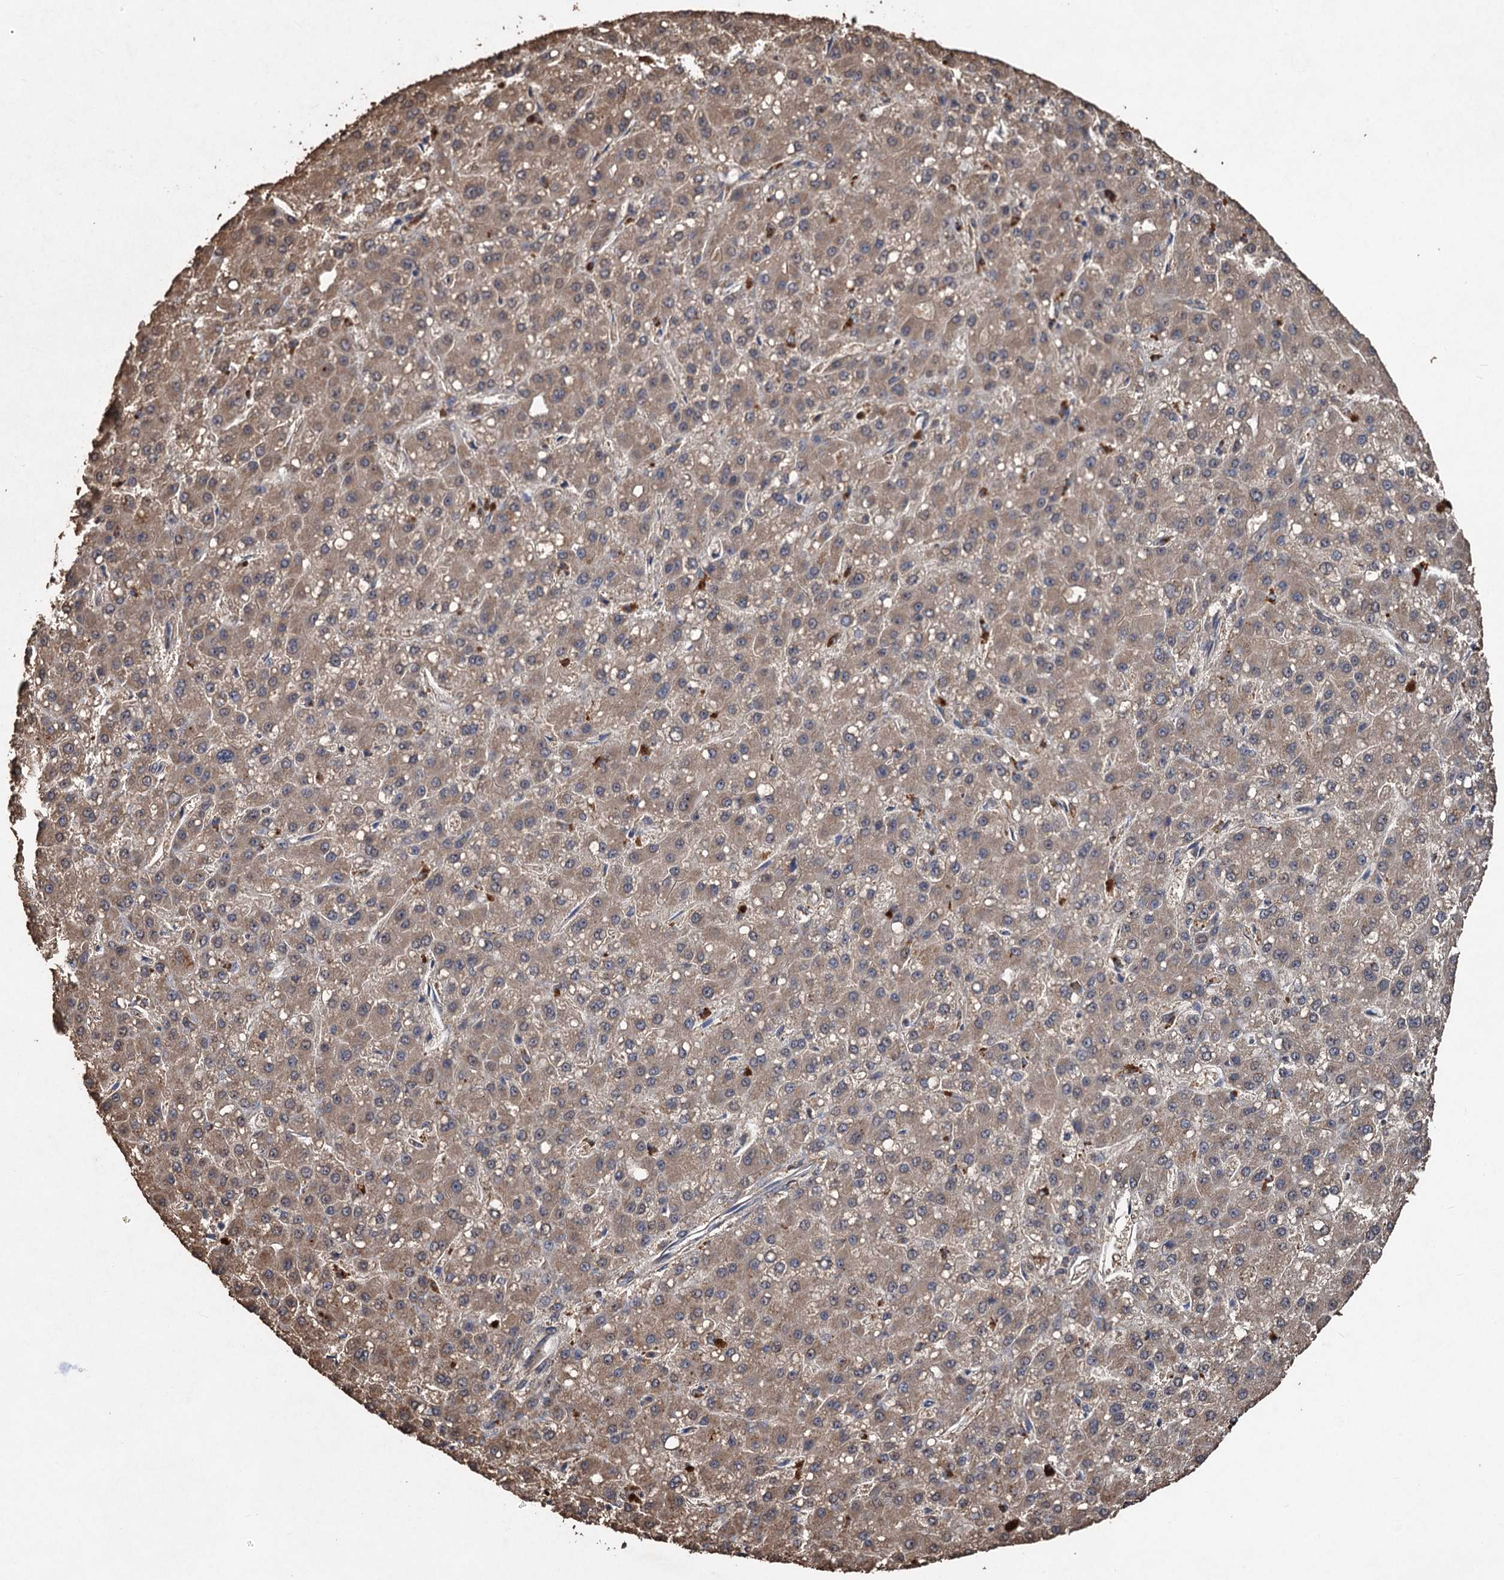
{"staining": {"intensity": "weak", "quantity": ">75%", "location": "cytoplasmic/membranous"}, "tissue": "liver cancer", "cell_type": "Tumor cells", "image_type": "cancer", "snomed": [{"axis": "morphology", "description": "Carcinoma, Hepatocellular, NOS"}, {"axis": "topography", "description": "Liver"}], "caption": "Liver cancer stained with DAB (3,3'-diaminobenzidine) immunohistochemistry displays low levels of weak cytoplasmic/membranous positivity in about >75% of tumor cells. Using DAB (3,3'-diaminobenzidine) (brown) and hematoxylin (blue) stains, captured at high magnification using brightfield microscopy.", "gene": "SCUBE3", "patient": {"sex": "male", "age": 67}}